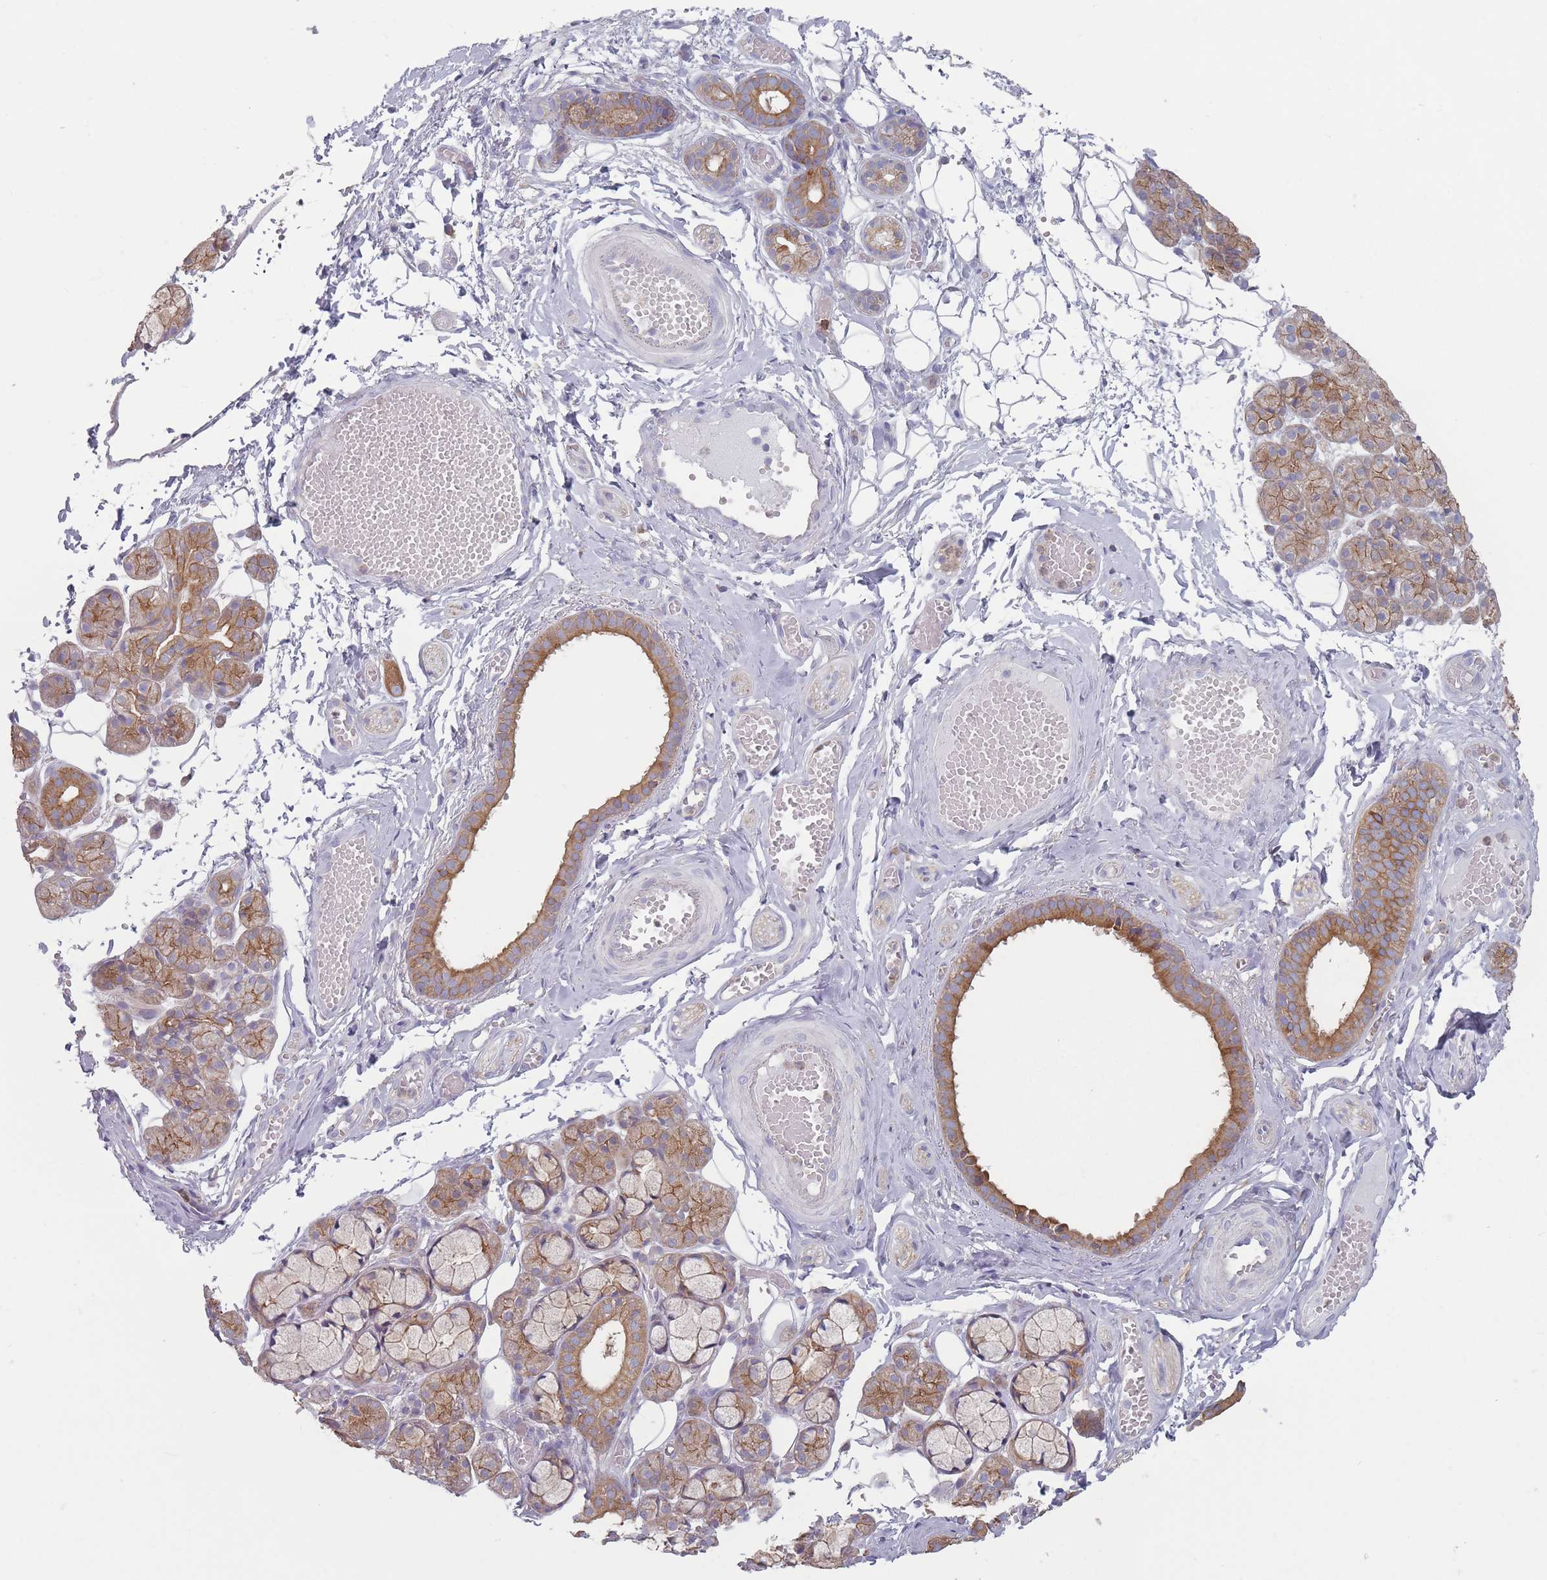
{"staining": {"intensity": "moderate", "quantity": ">75%", "location": "cytoplasmic/membranous"}, "tissue": "salivary gland", "cell_type": "Glandular cells", "image_type": "normal", "snomed": [{"axis": "morphology", "description": "Normal tissue, NOS"}, {"axis": "topography", "description": "Salivary gland"}], "caption": "The photomicrograph shows immunohistochemical staining of benign salivary gland. There is moderate cytoplasmic/membranous expression is appreciated in approximately >75% of glandular cells.", "gene": "HSBP1L1", "patient": {"sex": "male", "age": 63}}